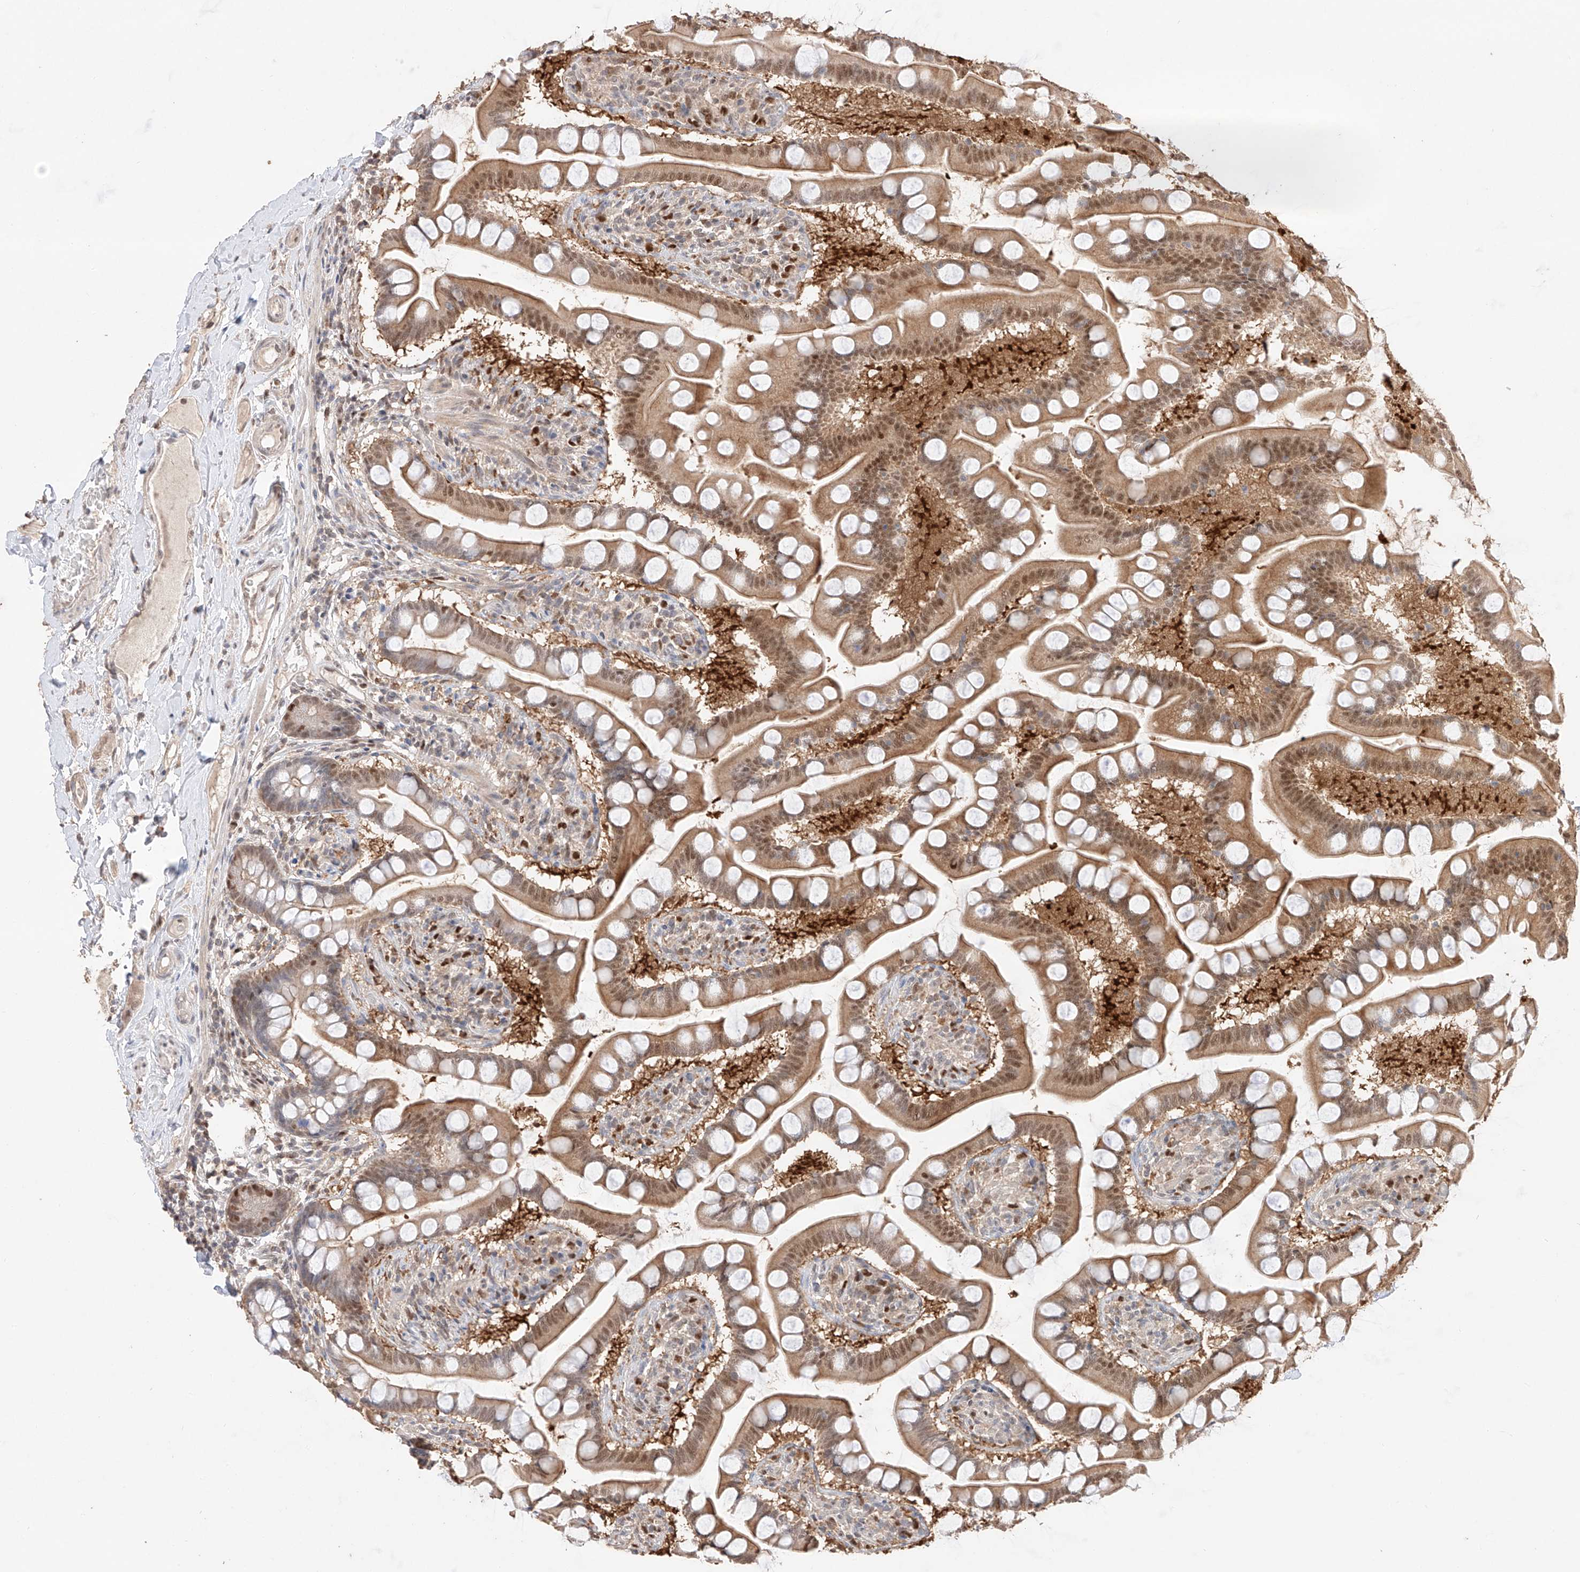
{"staining": {"intensity": "strong", "quantity": ">75%", "location": "cytoplasmic/membranous,nuclear"}, "tissue": "small intestine", "cell_type": "Glandular cells", "image_type": "normal", "snomed": [{"axis": "morphology", "description": "Normal tissue, NOS"}, {"axis": "topography", "description": "Small intestine"}], "caption": "The micrograph demonstrates a brown stain indicating the presence of a protein in the cytoplasmic/membranous,nuclear of glandular cells in small intestine. (DAB = brown stain, brightfield microscopy at high magnification).", "gene": "APIP", "patient": {"sex": "male", "age": 41}}